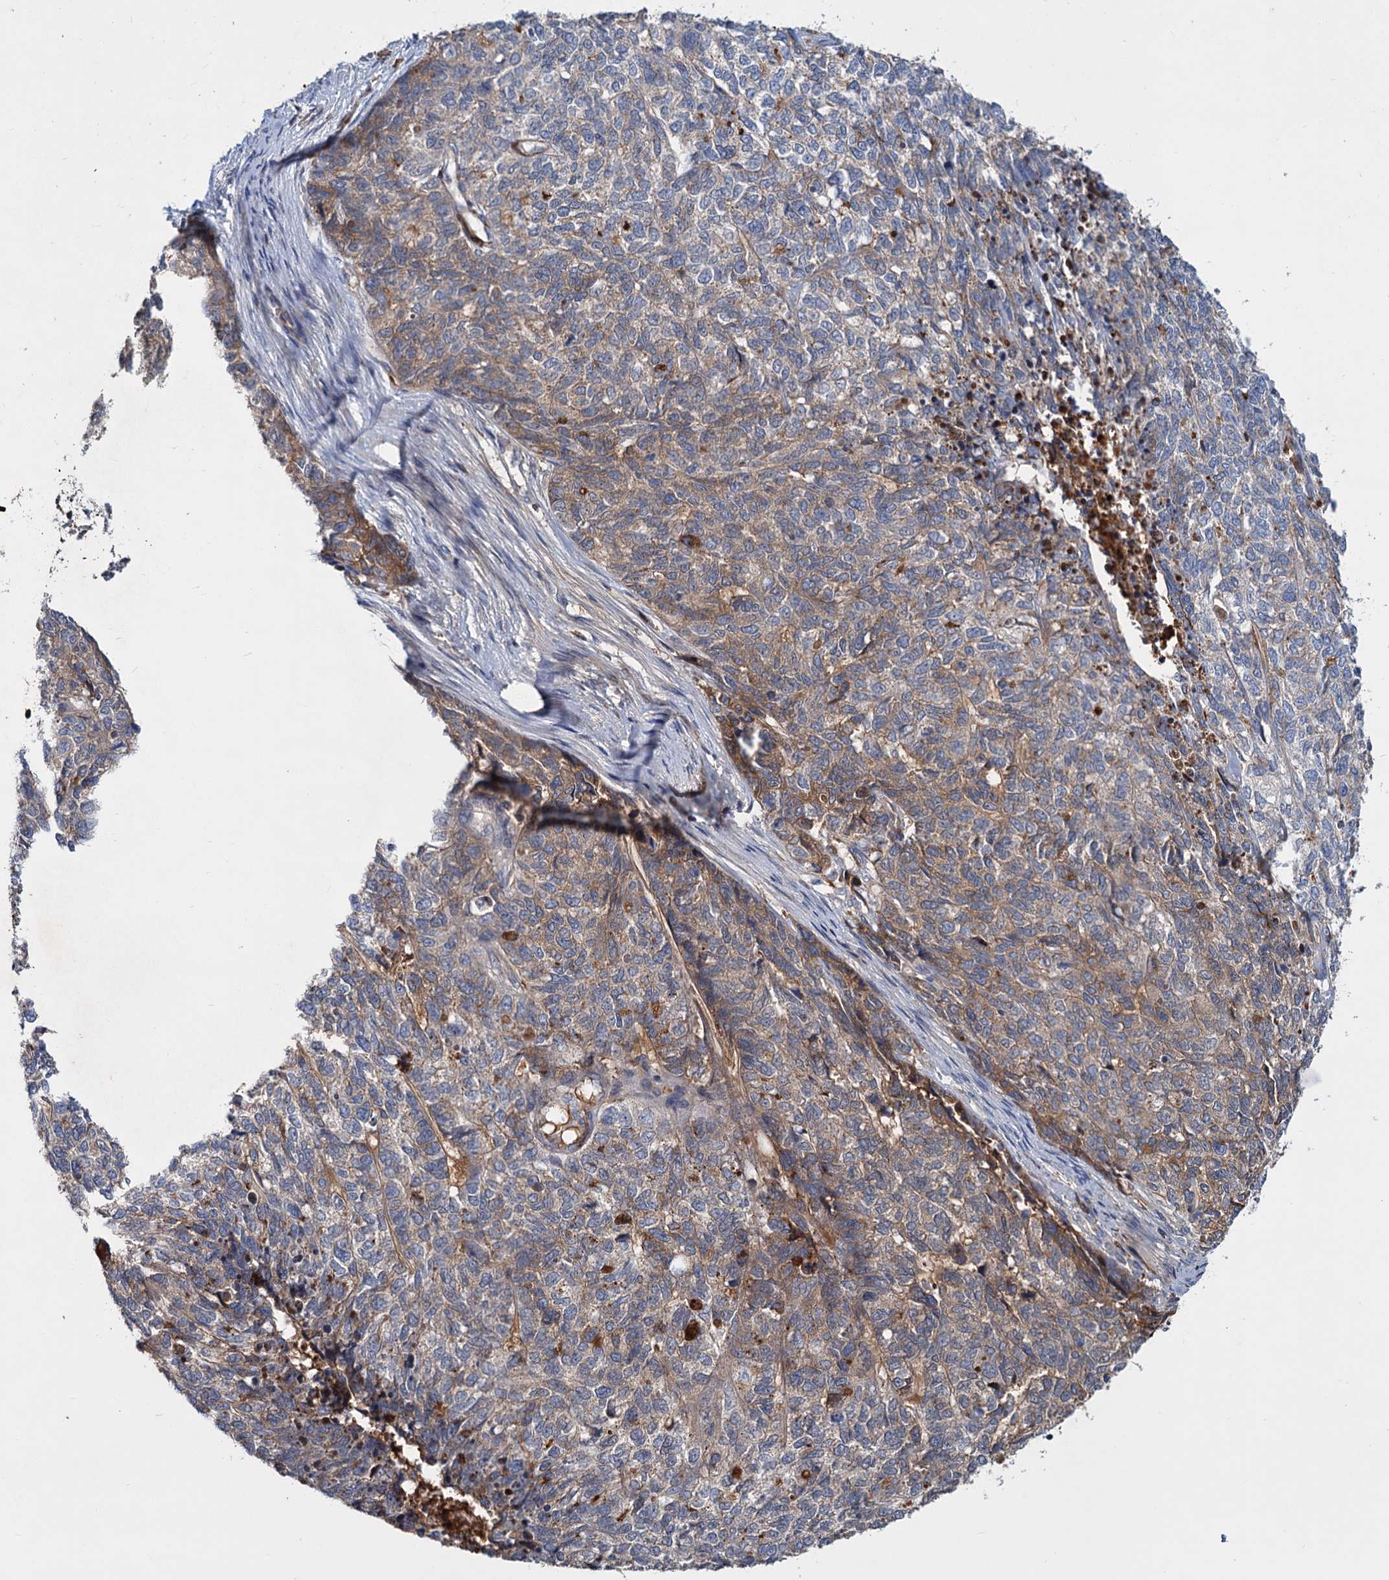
{"staining": {"intensity": "moderate", "quantity": "<25%", "location": "cytoplasmic/membranous"}, "tissue": "cervical cancer", "cell_type": "Tumor cells", "image_type": "cancer", "snomed": [{"axis": "morphology", "description": "Squamous cell carcinoma, NOS"}, {"axis": "topography", "description": "Cervix"}], "caption": "Protein staining of cervical cancer (squamous cell carcinoma) tissue reveals moderate cytoplasmic/membranous expression in about <25% of tumor cells. The staining was performed using DAB, with brown indicating positive protein expression. Nuclei are stained blue with hematoxylin.", "gene": "CHRD", "patient": {"sex": "female", "age": 63}}